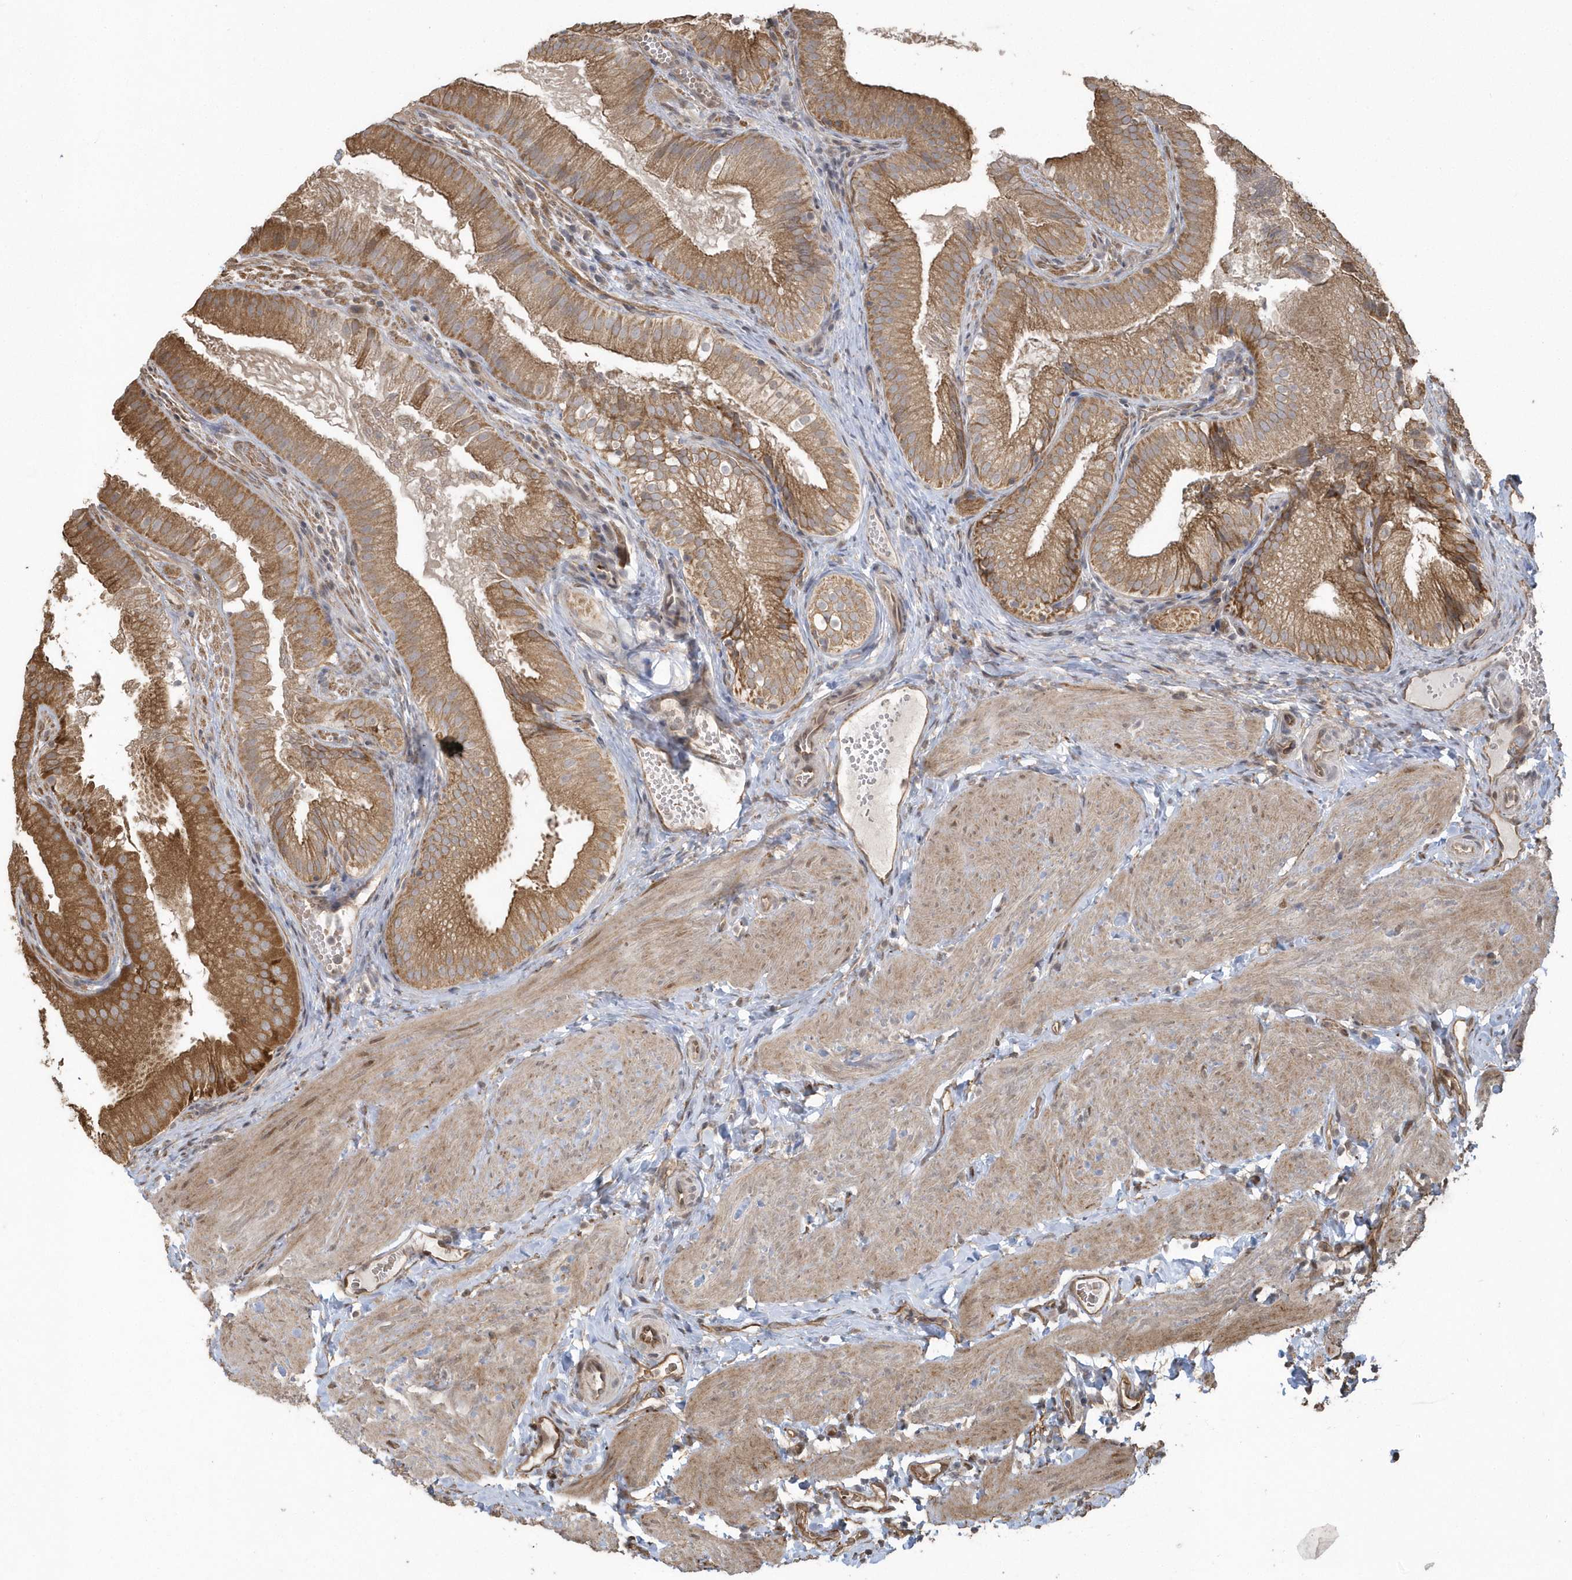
{"staining": {"intensity": "moderate", "quantity": ">75%", "location": "cytoplasmic/membranous"}, "tissue": "gallbladder", "cell_type": "Glandular cells", "image_type": "normal", "snomed": [{"axis": "morphology", "description": "Normal tissue, NOS"}, {"axis": "topography", "description": "Gallbladder"}], "caption": "Protein expression analysis of benign human gallbladder reveals moderate cytoplasmic/membranous staining in approximately >75% of glandular cells. Immunohistochemistry stains the protein in brown and the nuclei are stained blue.", "gene": "HERPUD1", "patient": {"sex": "female", "age": 30}}